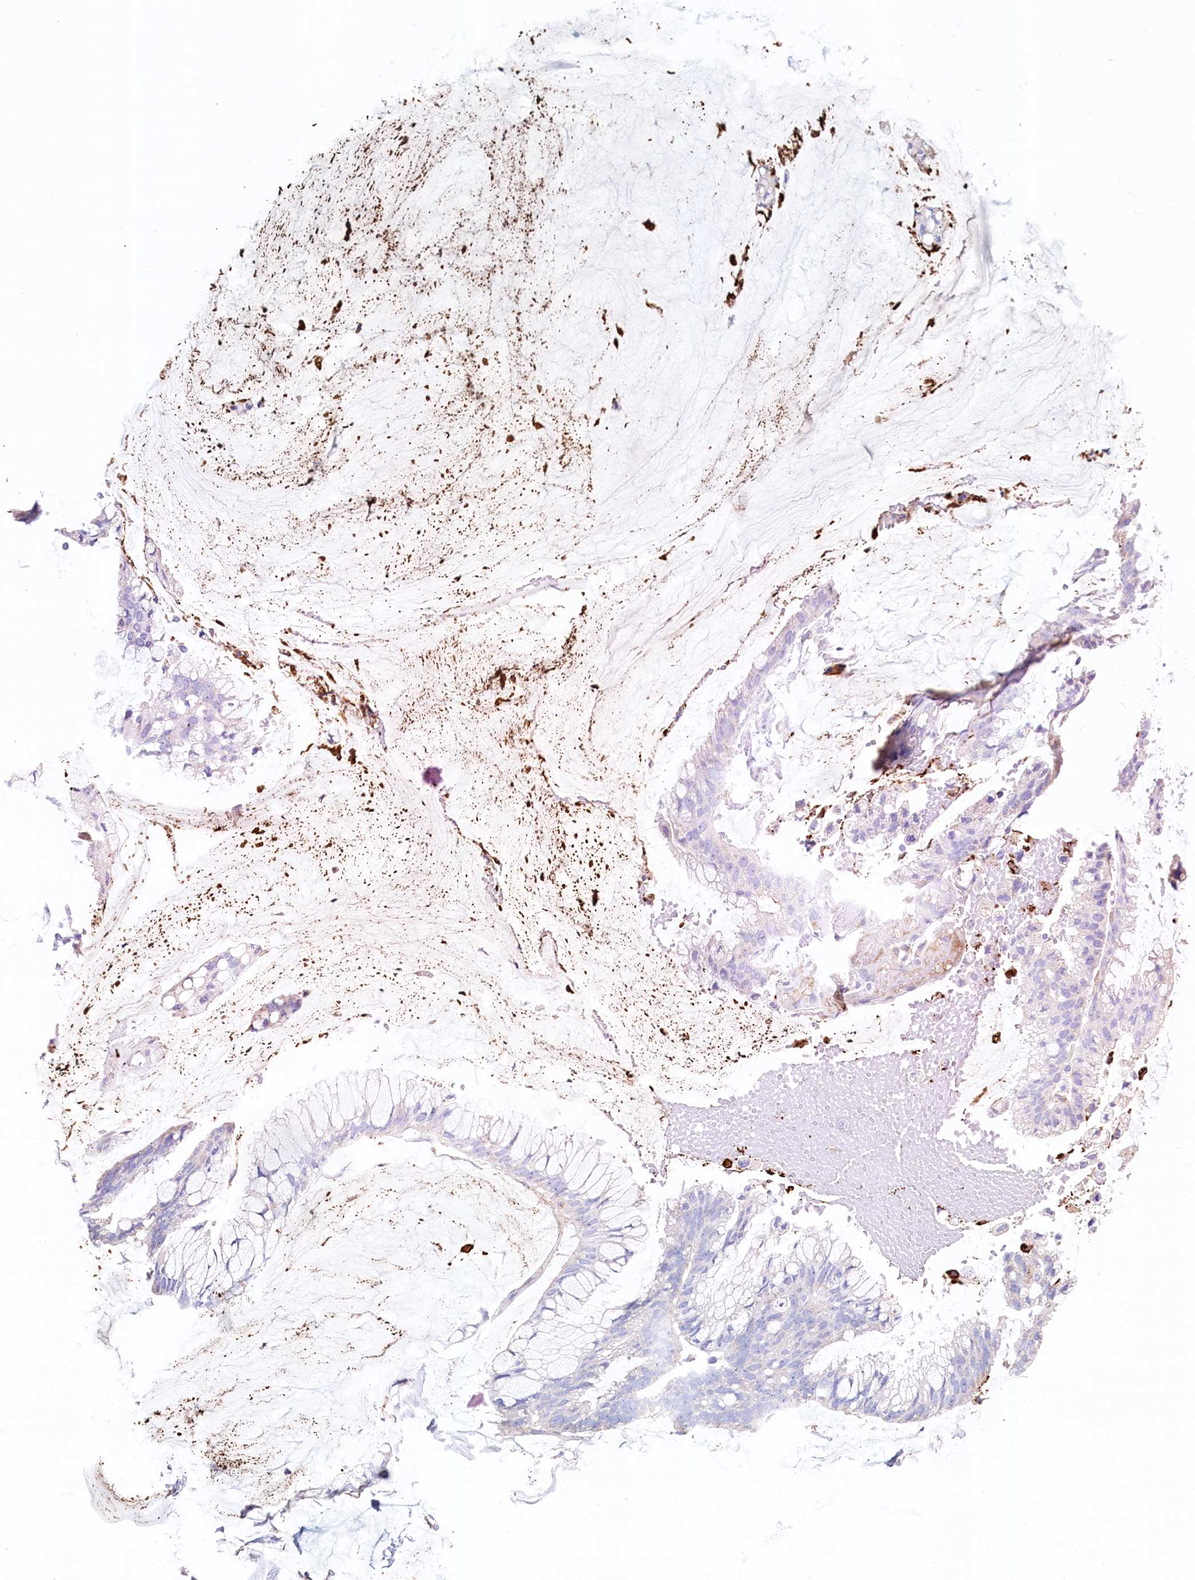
{"staining": {"intensity": "negative", "quantity": "none", "location": "none"}, "tissue": "ovarian cancer", "cell_type": "Tumor cells", "image_type": "cancer", "snomed": [{"axis": "morphology", "description": "Cystadenocarcinoma, mucinous, NOS"}, {"axis": "topography", "description": "Ovary"}], "caption": "Immunohistochemistry (IHC) micrograph of mucinous cystadenocarcinoma (ovarian) stained for a protein (brown), which shows no staining in tumor cells.", "gene": "C12orf73", "patient": {"sex": "female", "age": 39}}